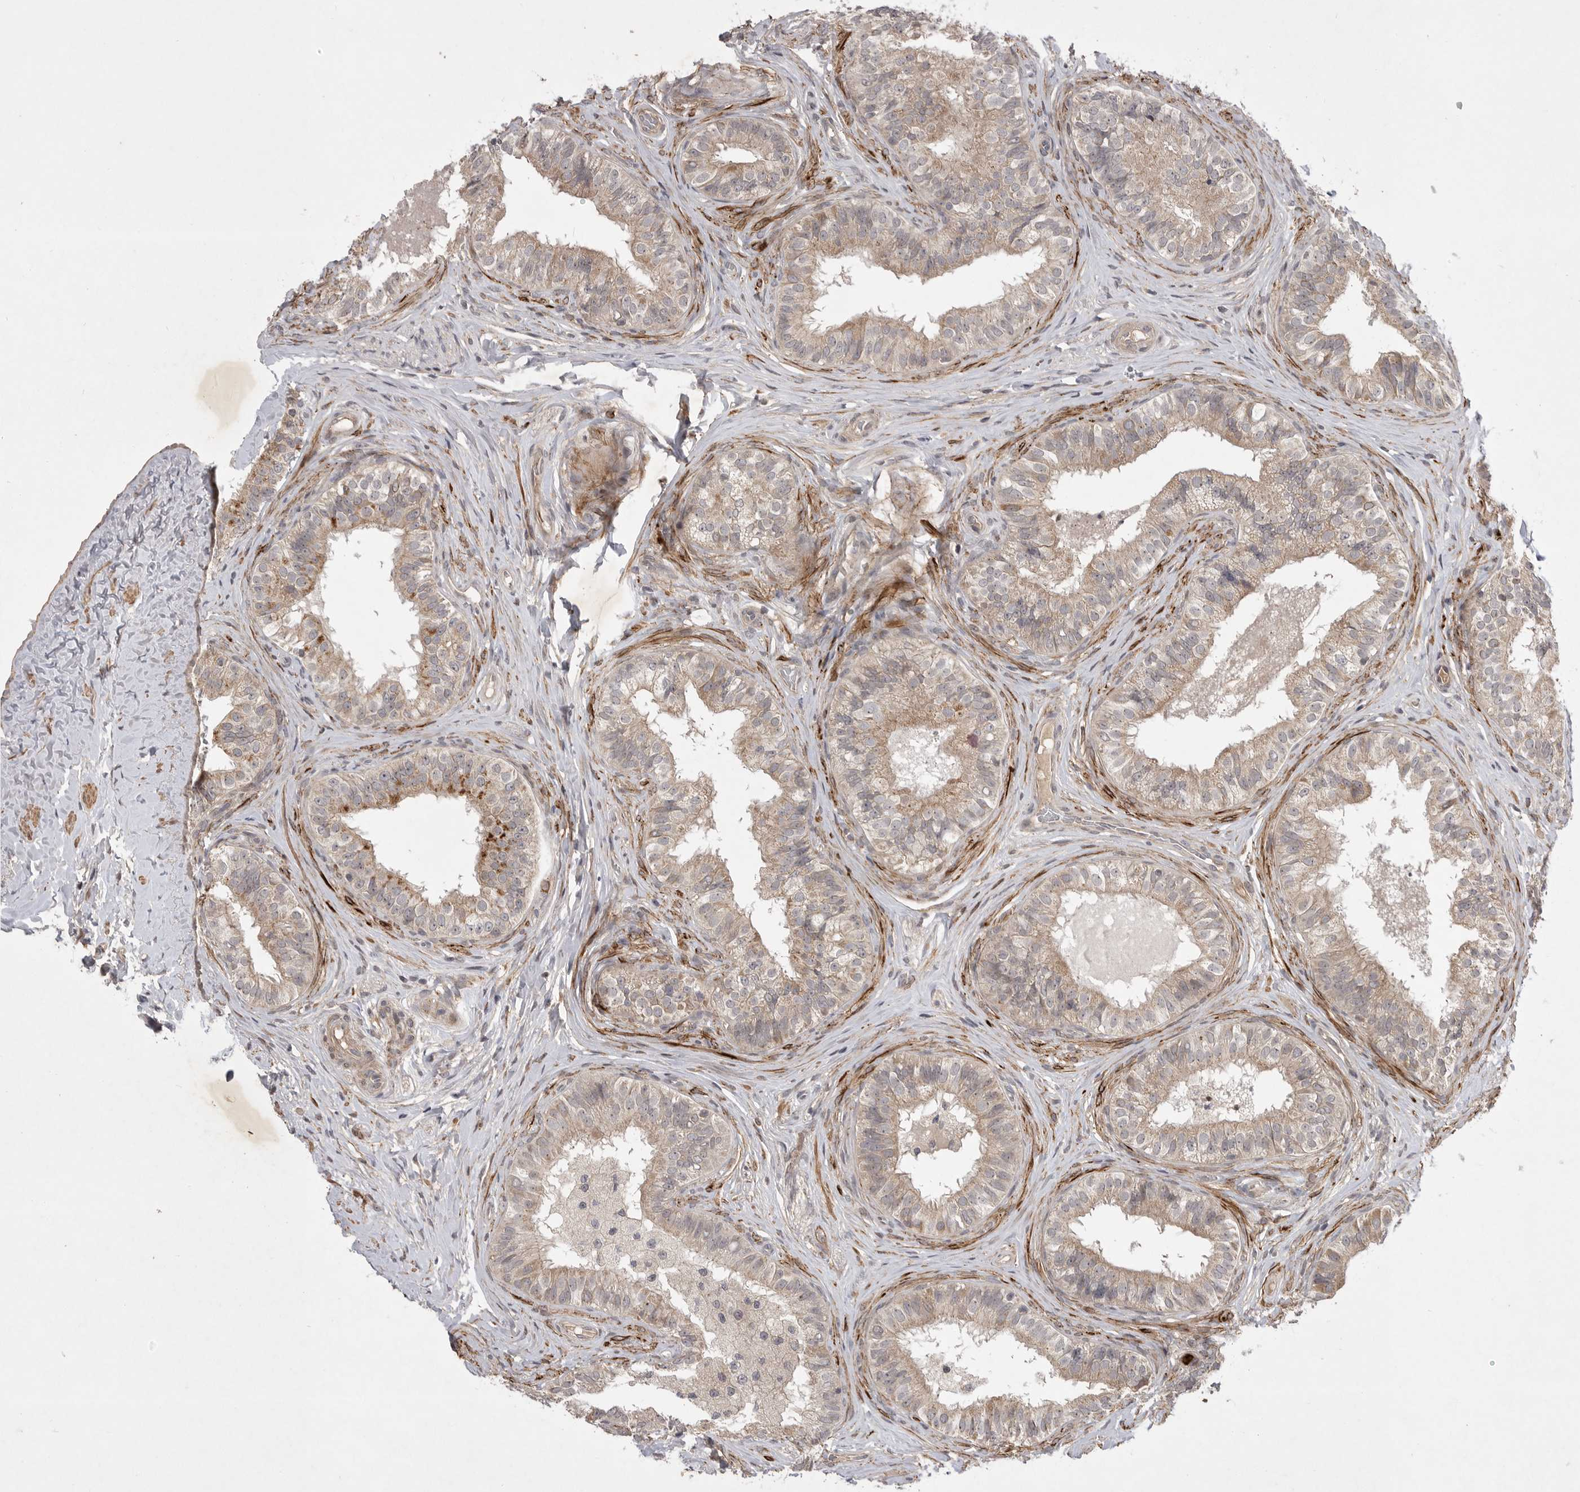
{"staining": {"intensity": "weak", "quantity": ">75%", "location": "cytoplasmic/membranous"}, "tissue": "epididymis", "cell_type": "Glandular cells", "image_type": "normal", "snomed": [{"axis": "morphology", "description": "Normal tissue, NOS"}, {"axis": "topography", "description": "Epididymis"}], "caption": "Glandular cells exhibit low levels of weak cytoplasmic/membranous positivity in approximately >75% of cells in normal epididymis. (Stains: DAB (3,3'-diaminobenzidine) in brown, nuclei in blue, Microscopy: brightfield microscopy at high magnification).", "gene": "UBE3D", "patient": {"sex": "male", "age": 49}}